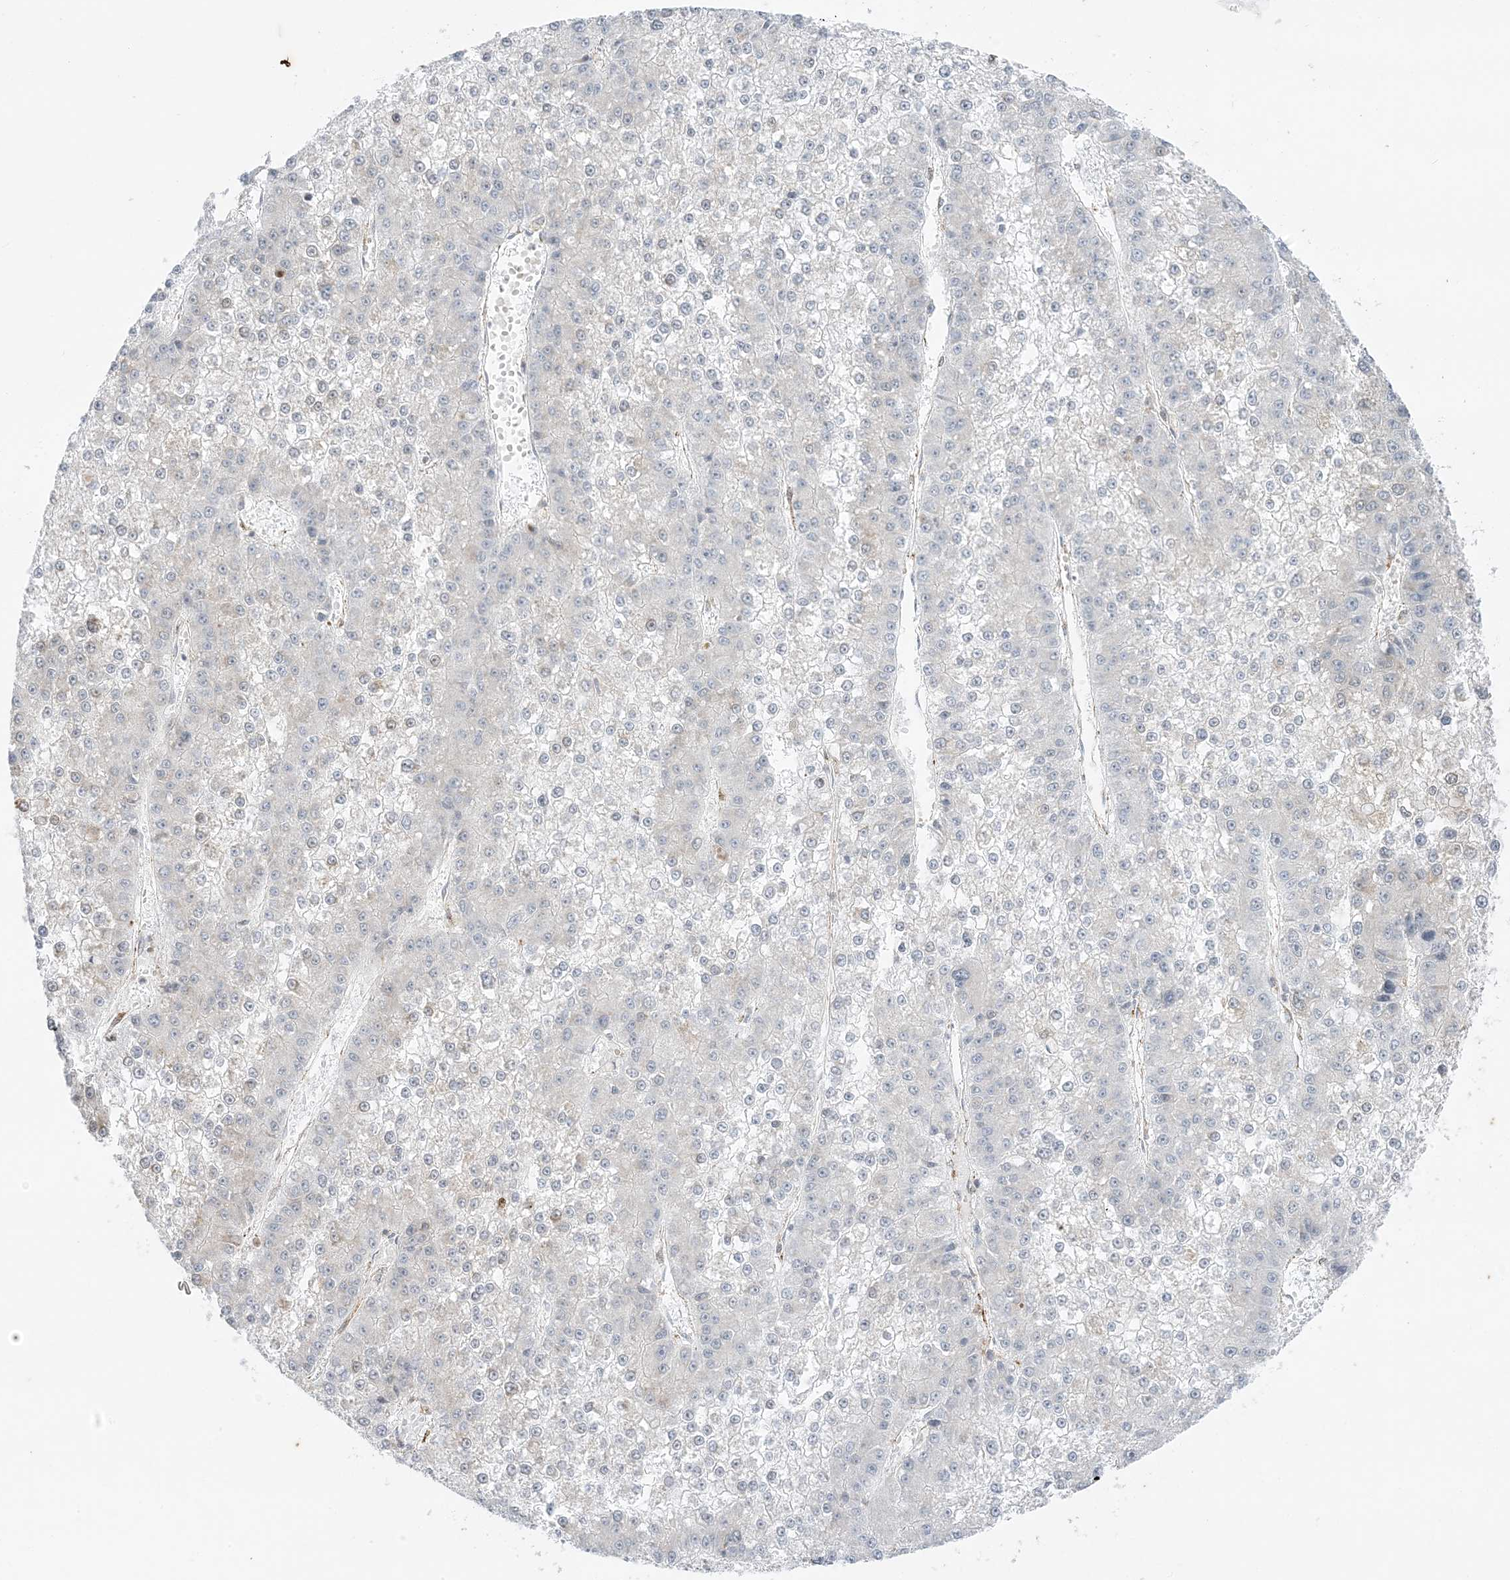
{"staining": {"intensity": "negative", "quantity": "none", "location": "none"}, "tissue": "liver cancer", "cell_type": "Tumor cells", "image_type": "cancer", "snomed": [{"axis": "morphology", "description": "Carcinoma, Hepatocellular, NOS"}, {"axis": "topography", "description": "Liver"}], "caption": "Hepatocellular carcinoma (liver) stained for a protein using immunohistochemistry (IHC) shows no expression tumor cells.", "gene": "RAC1", "patient": {"sex": "female", "age": 73}}